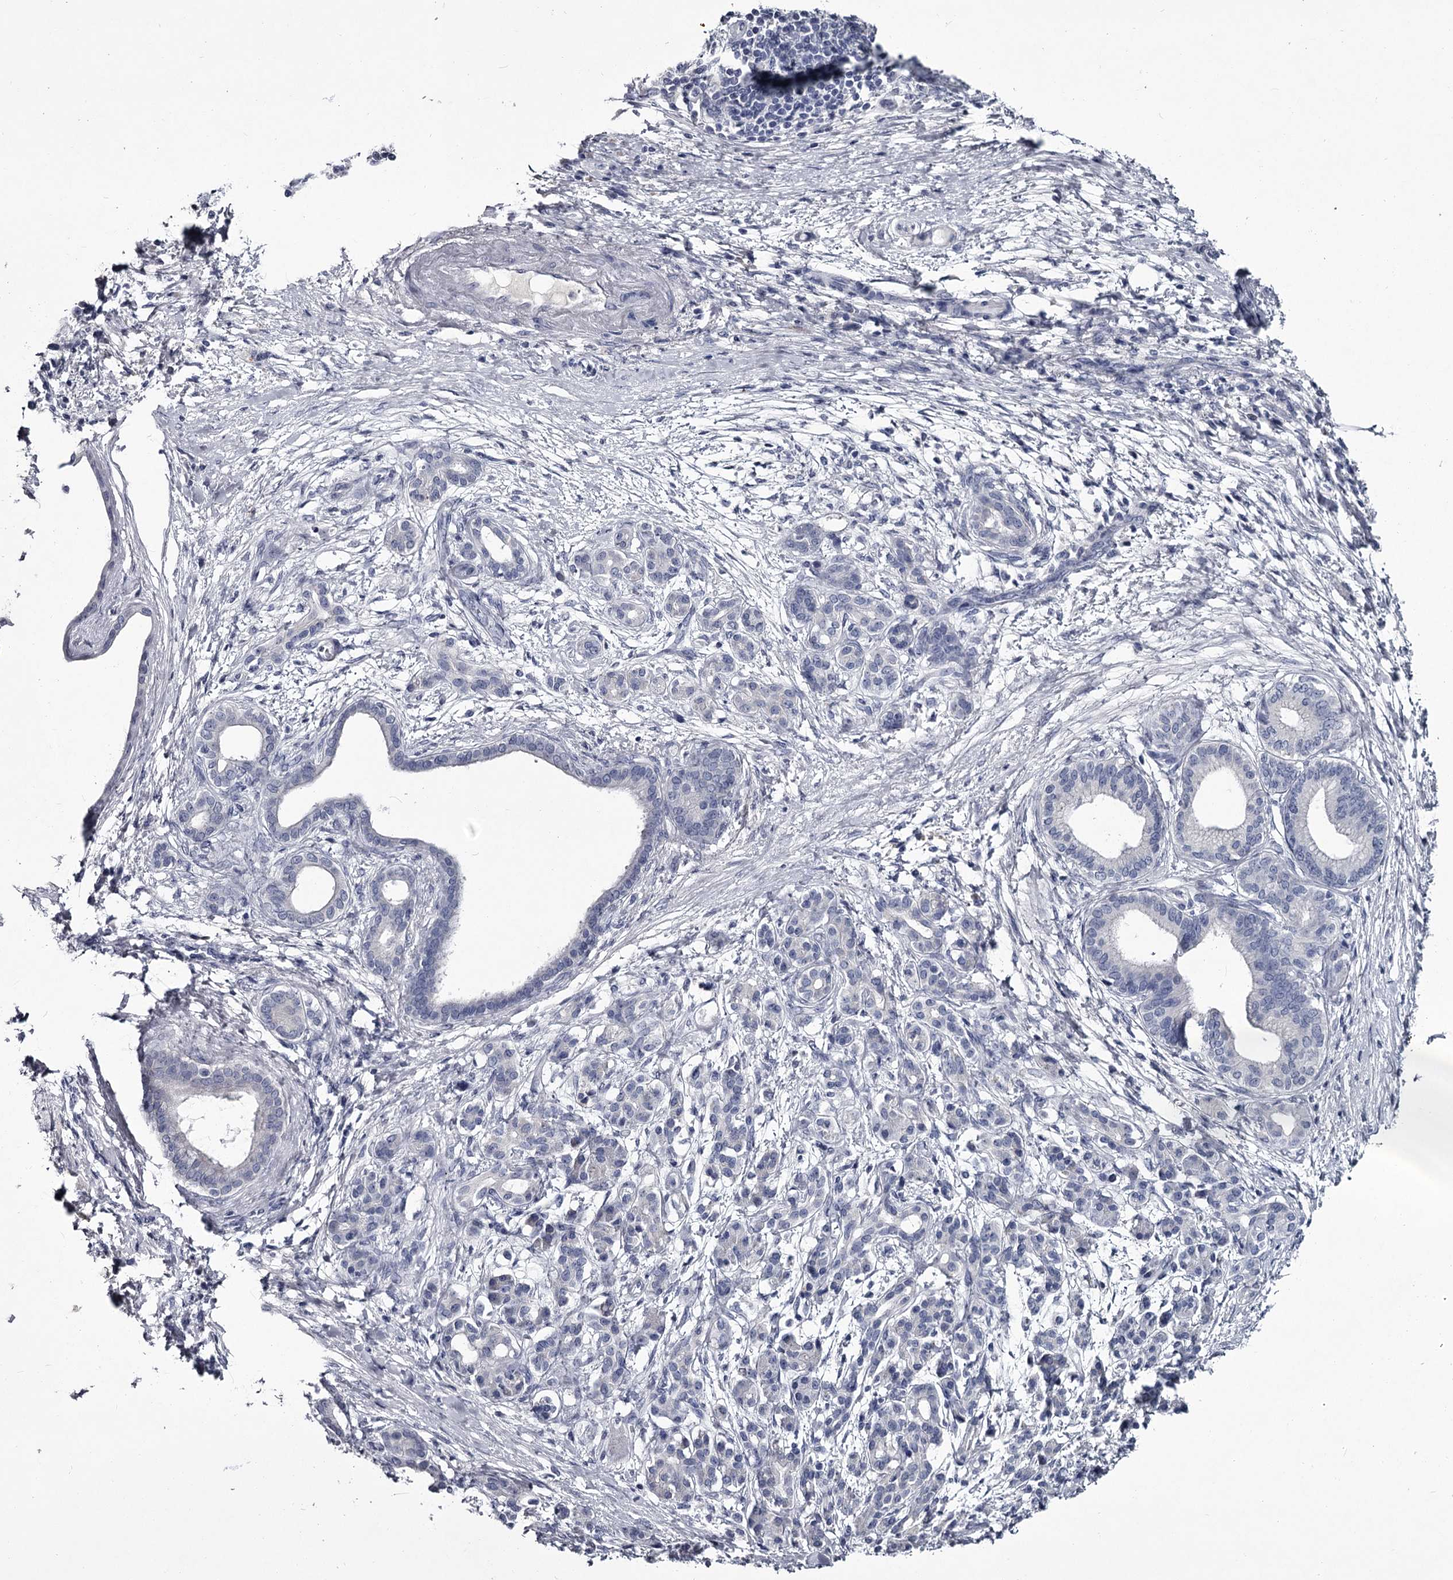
{"staining": {"intensity": "negative", "quantity": "none", "location": "none"}, "tissue": "pancreatic cancer", "cell_type": "Tumor cells", "image_type": "cancer", "snomed": [{"axis": "morphology", "description": "Adenocarcinoma, NOS"}, {"axis": "topography", "description": "Pancreas"}], "caption": "Tumor cells show no significant protein staining in pancreatic cancer. The staining is performed using DAB (3,3'-diaminobenzidine) brown chromogen with nuclei counter-stained in using hematoxylin.", "gene": "DAO", "patient": {"sex": "female", "age": 55}}